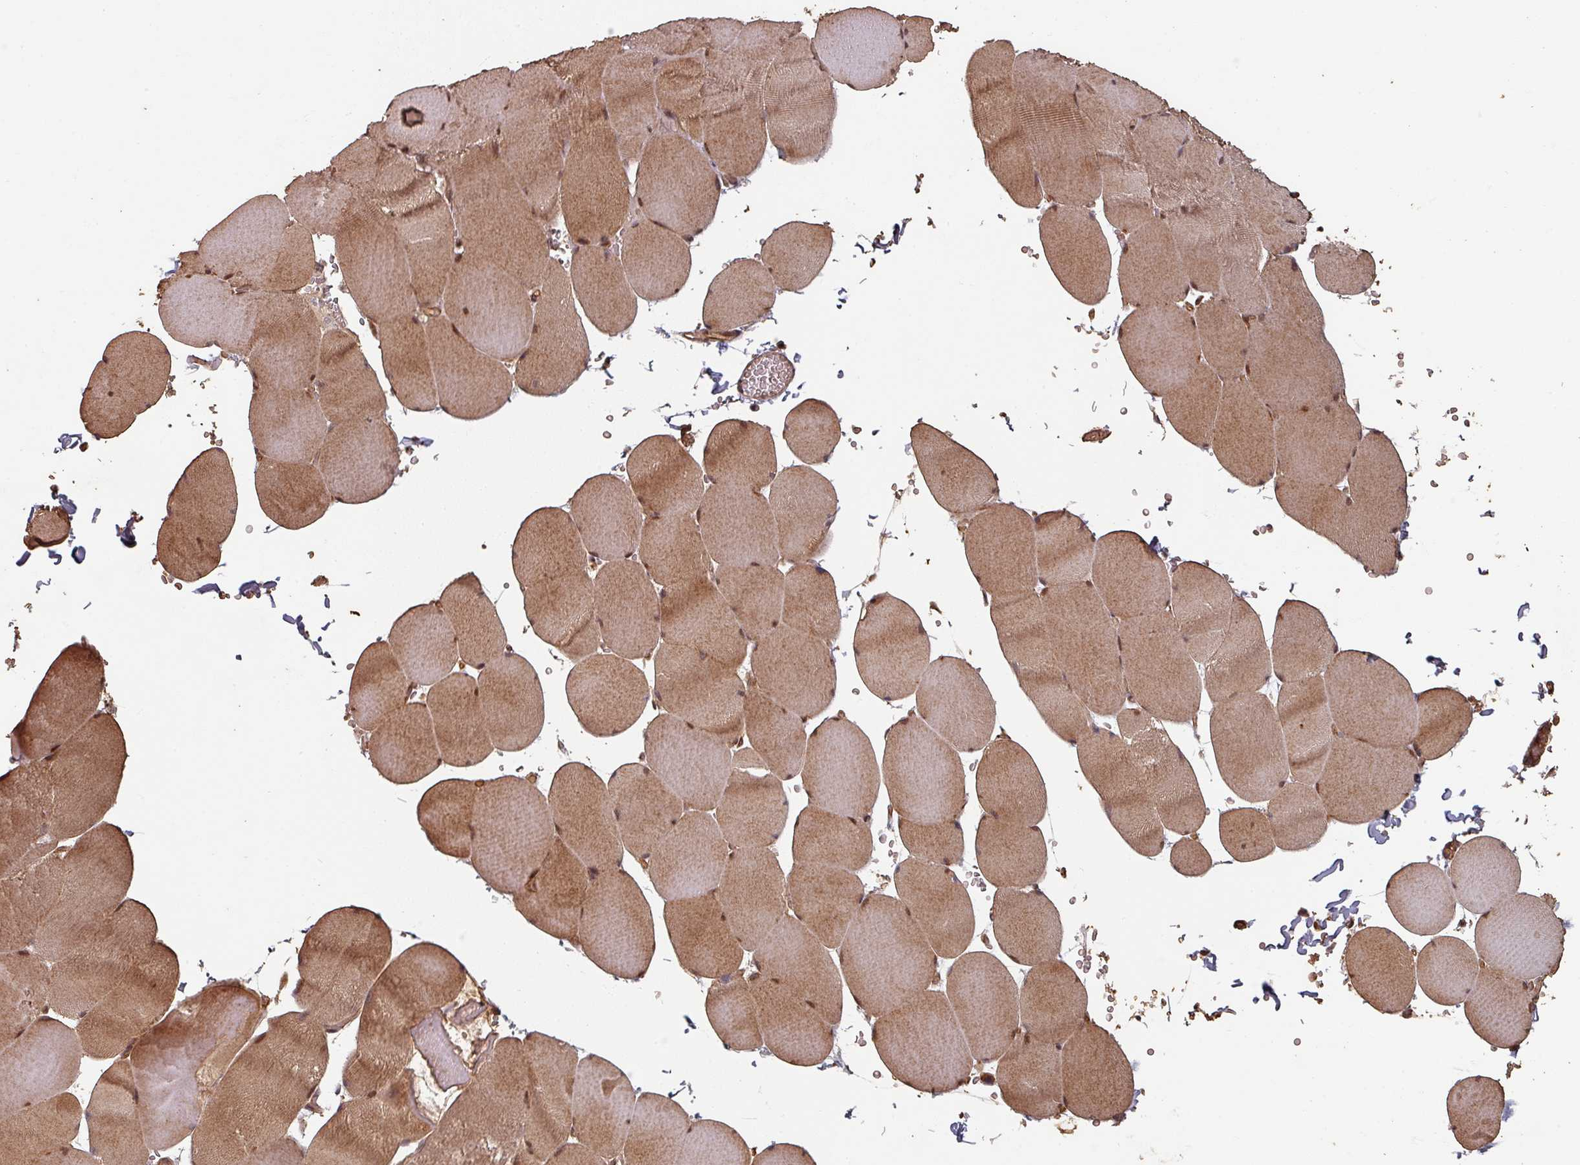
{"staining": {"intensity": "moderate", "quantity": ">75%", "location": "cytoplasmic/membranous,nuclear"}, "tissue": "skeletal muscle", "cell_type": "Myocytes", "image_type": "normal", "snomed": [{"axis": "morphology", "description": "Normal tissue, NOS"}, {"axis": "topography", "description": "Skeletal muscle"}, {"axis": "topography", "description": "Head-Neck"}], "caption": "Moderate cytoplasmic/membranous,nuclear positivity is appreciated in about >75% of myocytes in normal skeletal muscle. (Stains: DAB in brown, nuclei in blue, Microscopy: brightfield microscopy at high magnification).", "gene": "EID1", "patient": {"sex": "male", "age": 66}}